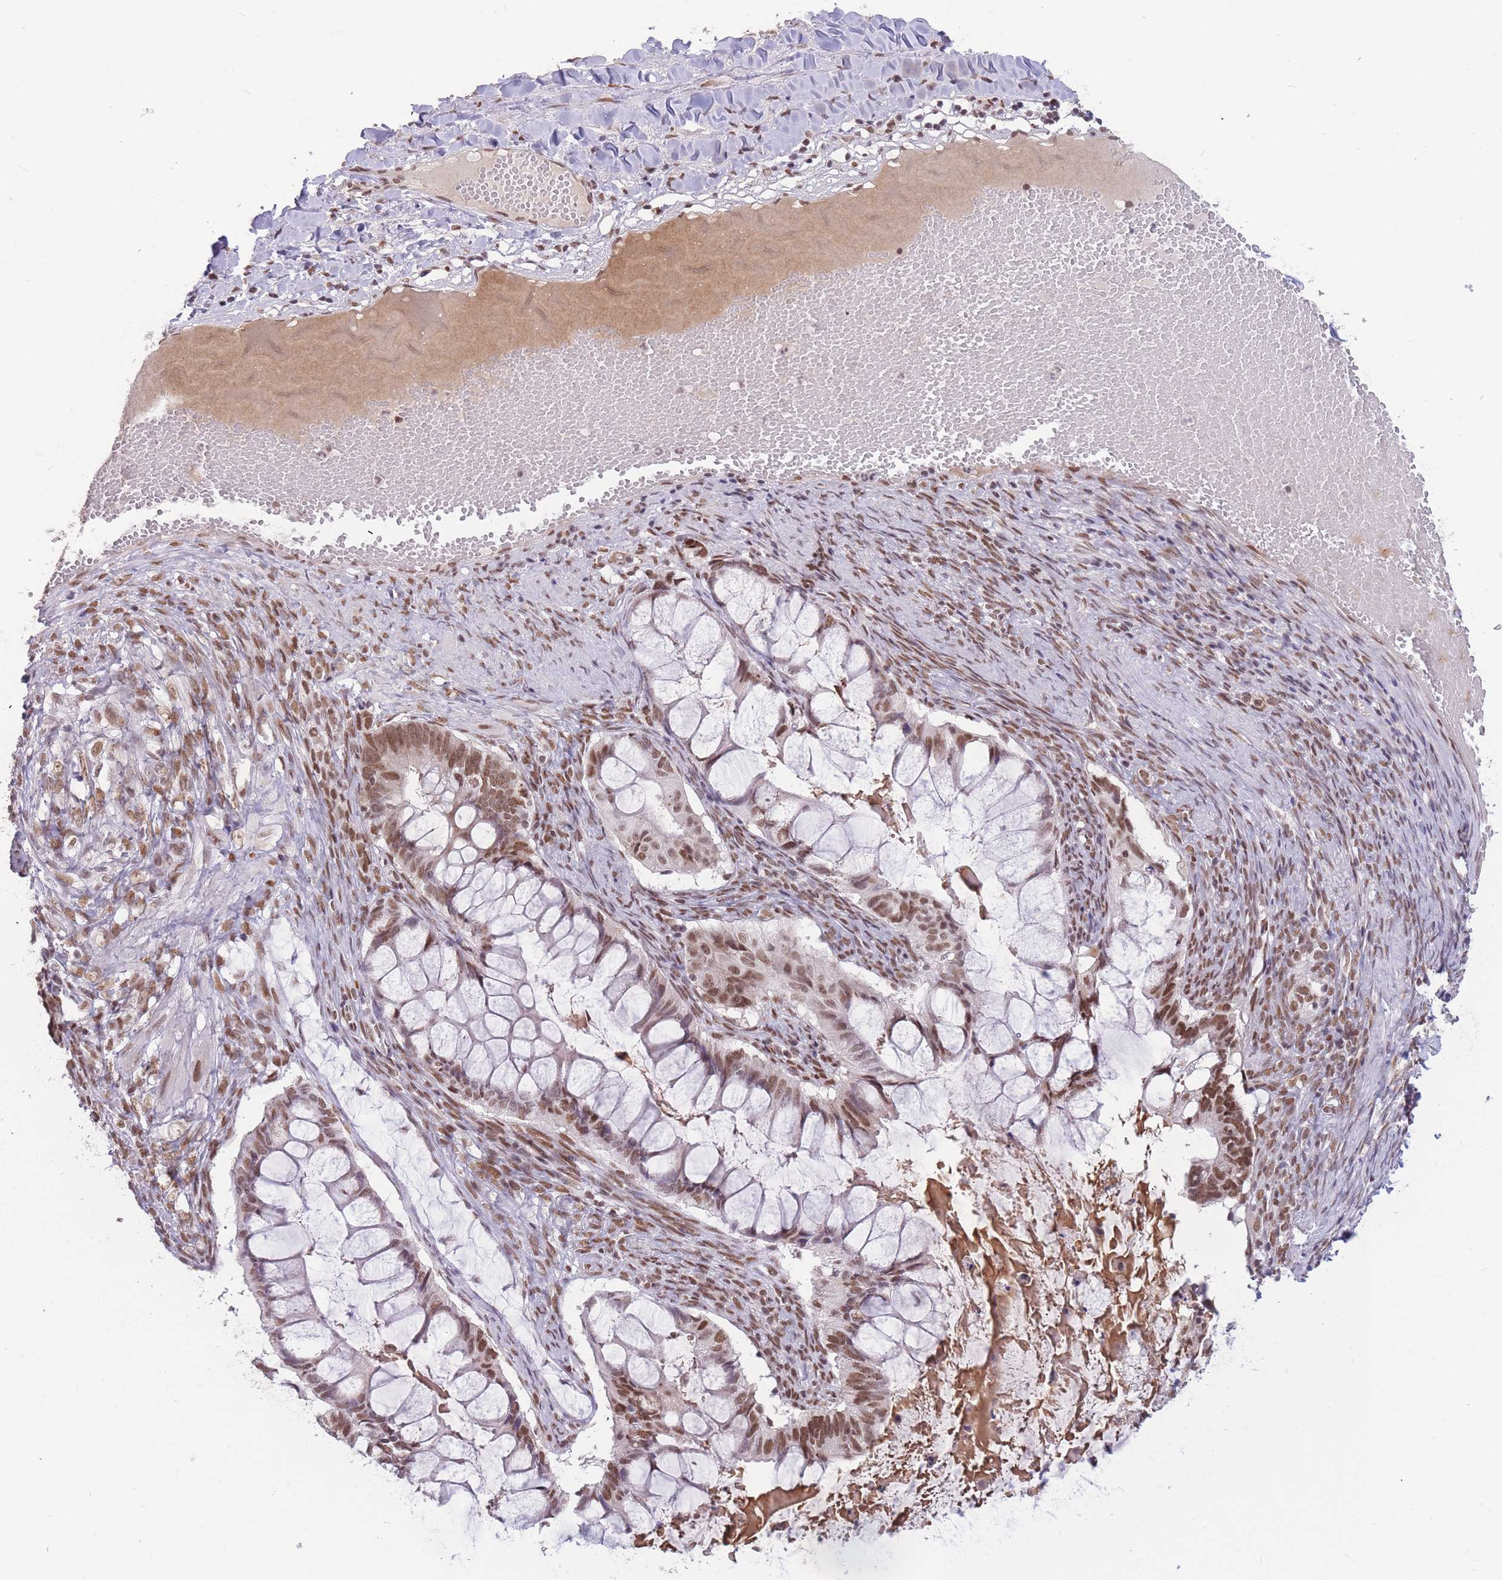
{"staining": {"intensity": "moderate", "quantity": ">75%", "location": "nuclear"}, "tissue": "ovarian cancer", "cell_type": "Tumor cells", "image_type": "cancer", "snomed": [{"axis": "morphology", "description": "Cystadenocarcinoma, mucinous, NOS"}, {"axis": "topography", "description": "Ovary"}], "caption": "Immunohistochemical staining of human ovarian mucinous cystadenocarcinoma displays moderate nuclear protein staining in about >75% of tumor cells.", "gene": "HNRNPUL1", "patient": {"sex": "female", "age": 61}}